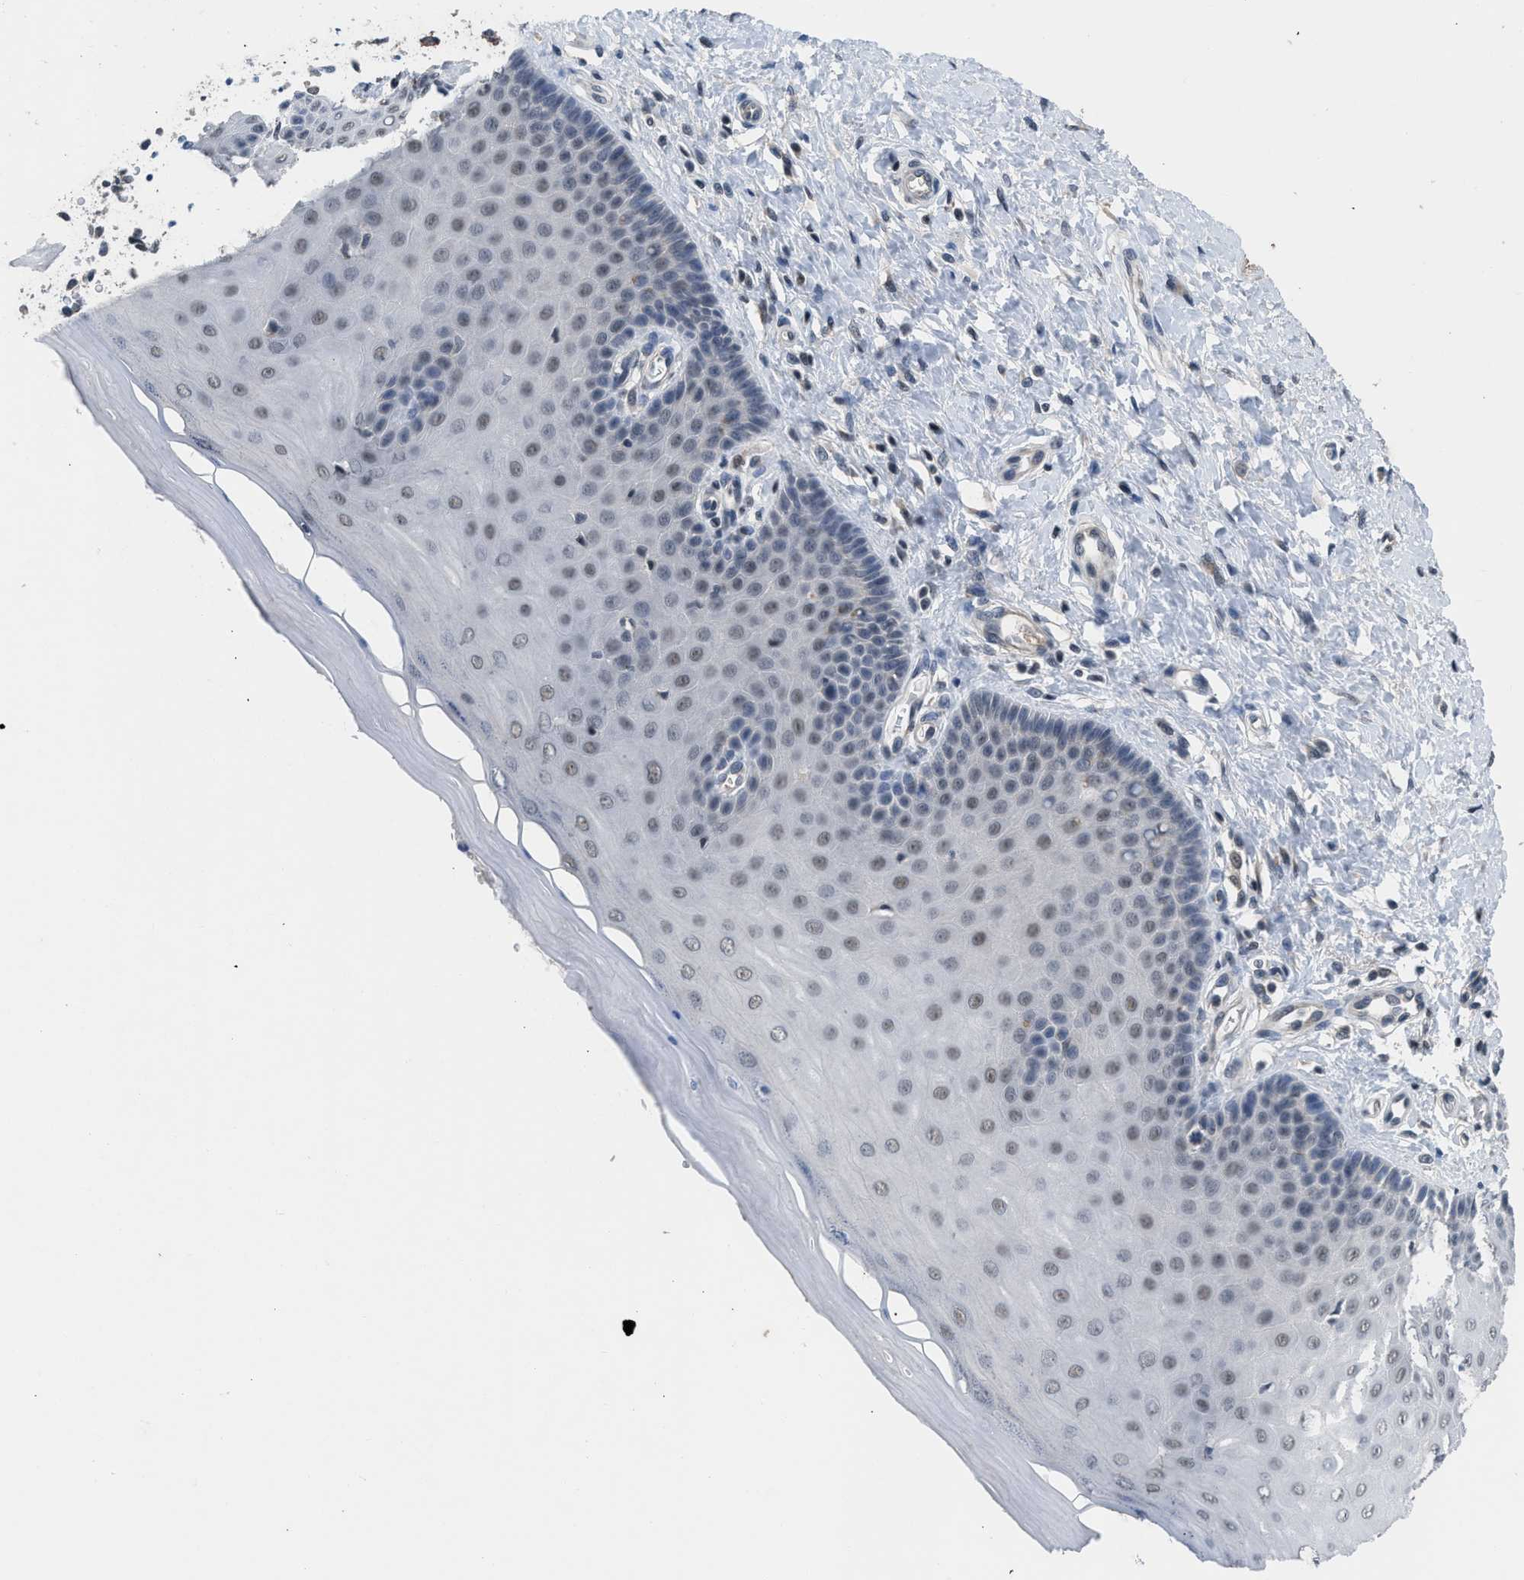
{"staining": {"intensity": "moderate", "quantity": "25%-75%", "location": "nuclear"}, "tissue": "cervix", "cell_type": "Glandular cells", "image_type": "normal", "snomed": [{"axis": "morphology", "description": "Normal tissue, NOS"}, {"axis": "topography", "description": "Cervix"}], "caption": "This photomicrograph exhibits immunohistochemistry (IHC) staining of normal human cervix, with medium moderate nuclear staining in about 25%-75% of glandular cells.", "gene": "TERF2IP", "patient": {"sex": "female", "age": 55}}